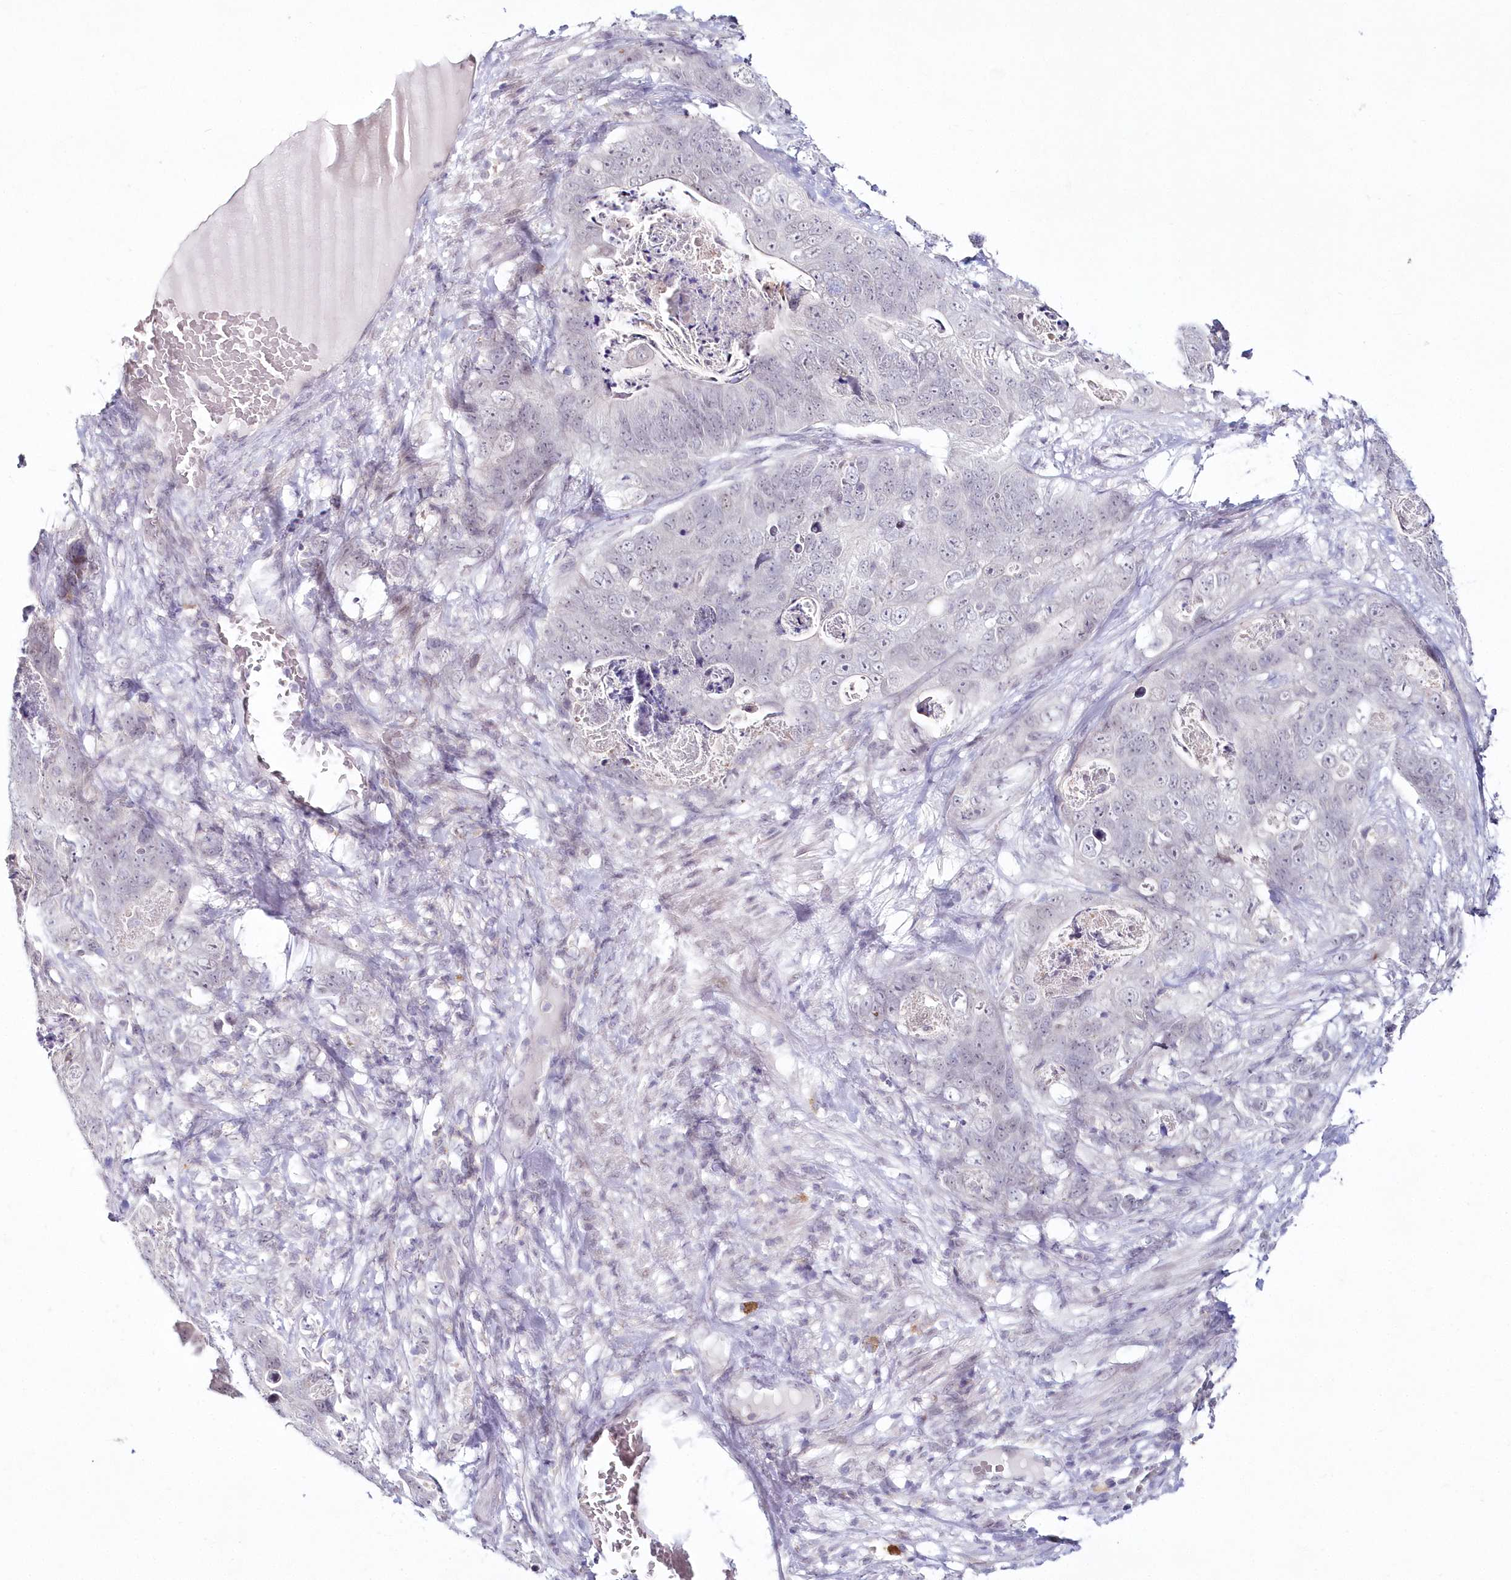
{"staining": {"intensity": "negative", "quantity": "none", "location": "none"}, "tissue": "stomach cancer", "cell_type": "Tumor cells", "image_type": "cancer", "snomed": [{"axis": "morphology", "description": "Normal tissue, NOS"}, {"axis": "morphology", "description": "Adenocarcinoma, NOS"}, {"axis": "topography", "description": "Stomach"}], "caption": "Immunohistochemistry (IHC) of stomach cancer (adenocarcinoma) exhibits no expression in tumor cells. Nuclei are stained in blue.", "gene": "HYCC2", "patient": {"sex": "female", "age": 89}}